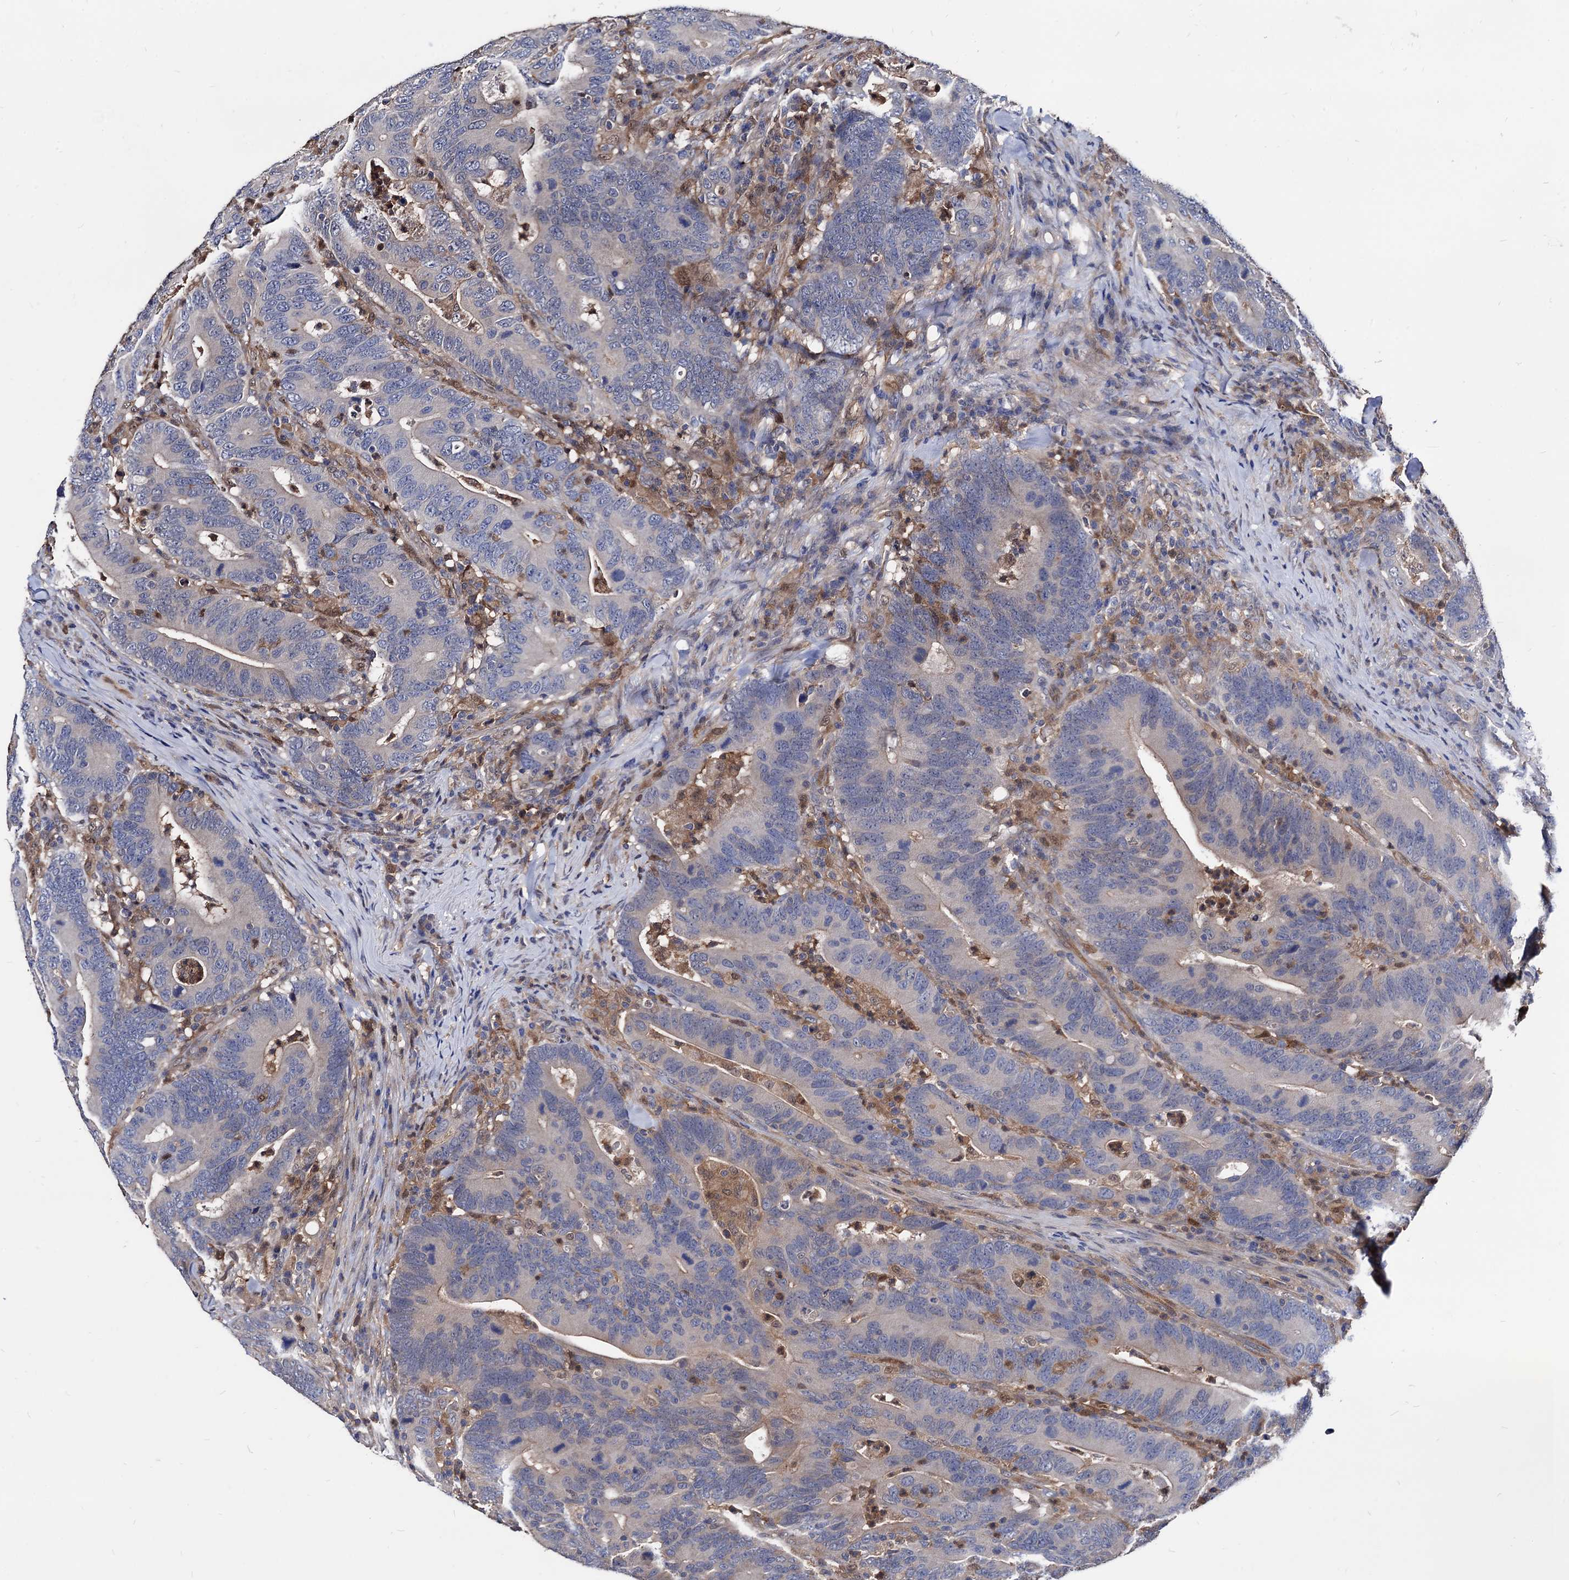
{"staining": {"intensity": "negative", "quantity": "none", "location": "none"}, "tissue": "colorectal cancer", "cell_type": "Tumor cells", "image_type": "cancer", "snomed": [{"axis": "morphology", "description": "Adenocarcinoma, NOS"}, {"axis": "topography", "description": "Colon"}], "caption": "DAB (3,3'-diaminobenzidine) immunohistochemical staining of human adenocarcinoma (colorectal) demonstrates no significant staining in tumor cells. The staining is performed using DAB brown chromogen with nuclei counter-stained in using hematoxylin.", "gene": "CPPED1", "patient": {"sex": "female", "age": 66}}